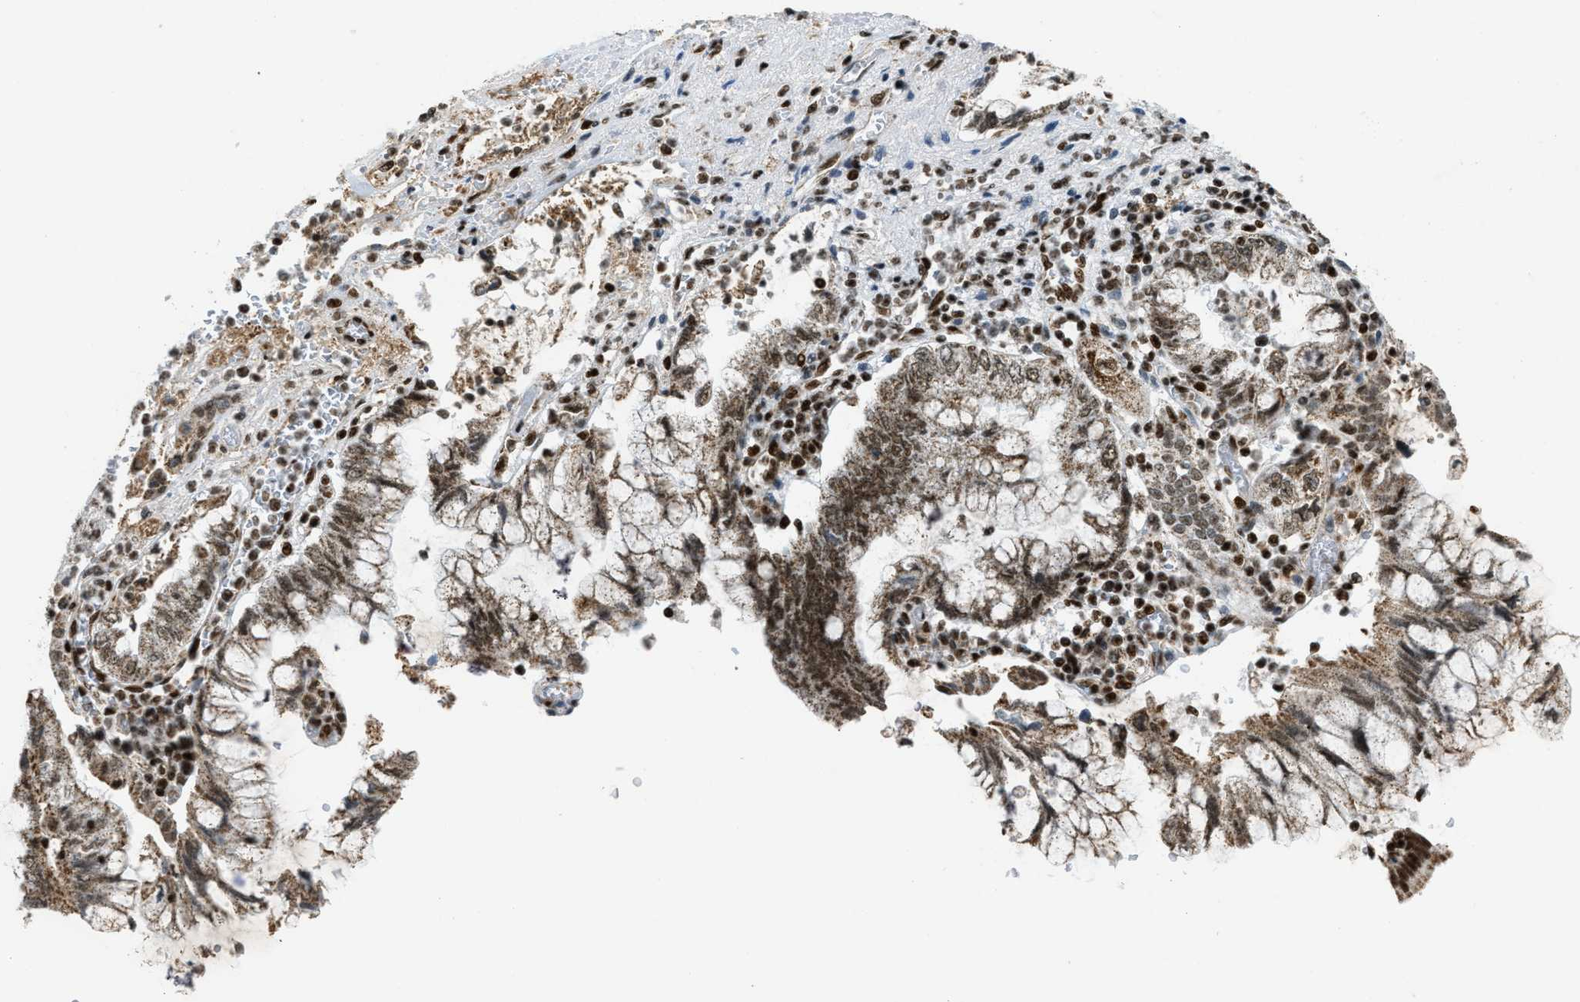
{"staining": {"intensity": "moderate", "quantity": ">75%", "location": "nuclear"}, "tissue": "pancreatic cancer", "cell_type": "Tumor cells", "image_type": "cancer", "snomed": [{"axis": "morphology", "description": "Adenocarcinoma, NOS"}, {"axis": "topography", "description": "Pancreas"}], "caption": "Brown immunohistochemical staining in pancreatic cancer (adenocarcinoma) exhibits moderate nuclear expression in about >75% of tumor cells.", "gene": "GABPB1", "patient": {"sex": "female", "age": 73}}